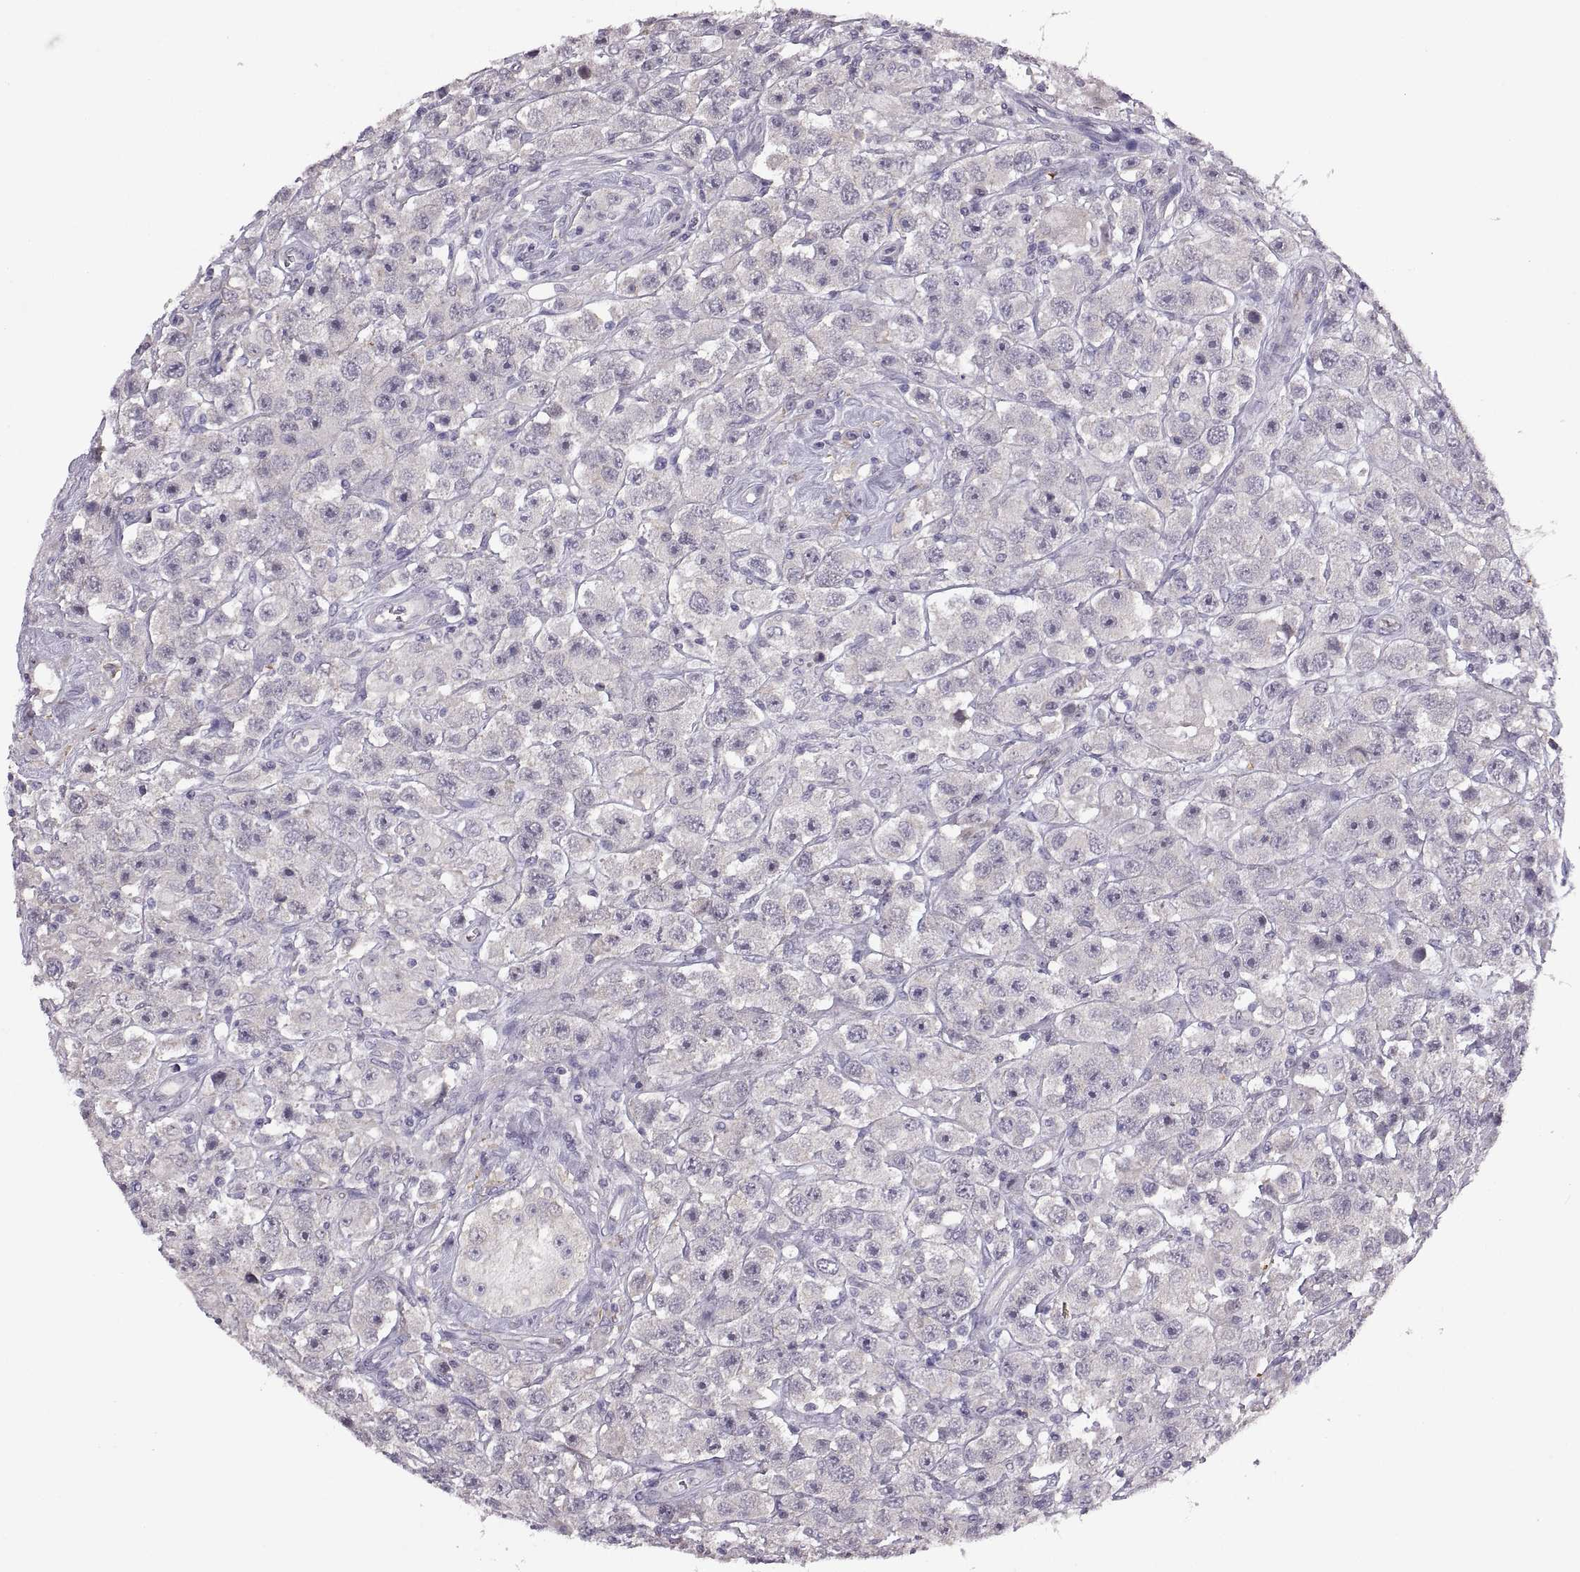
{"staining": {"intensity": "negative", "quantity": "none", "location": "none"}, "tissue": "testis cancer", "cell_type": "Tumor cells", "image_type": "cancer", "snomed": [{"axis": "morphology", "description": "Seminoma, NOS"}, {"axis": "topography", "description": "Testis"}], "caption": "Protein analysis of testis seminoma exhibits no significant staining in tumor cells.", "gene": "MEIOC", "patient": {"sex": "male", "age": 45}}